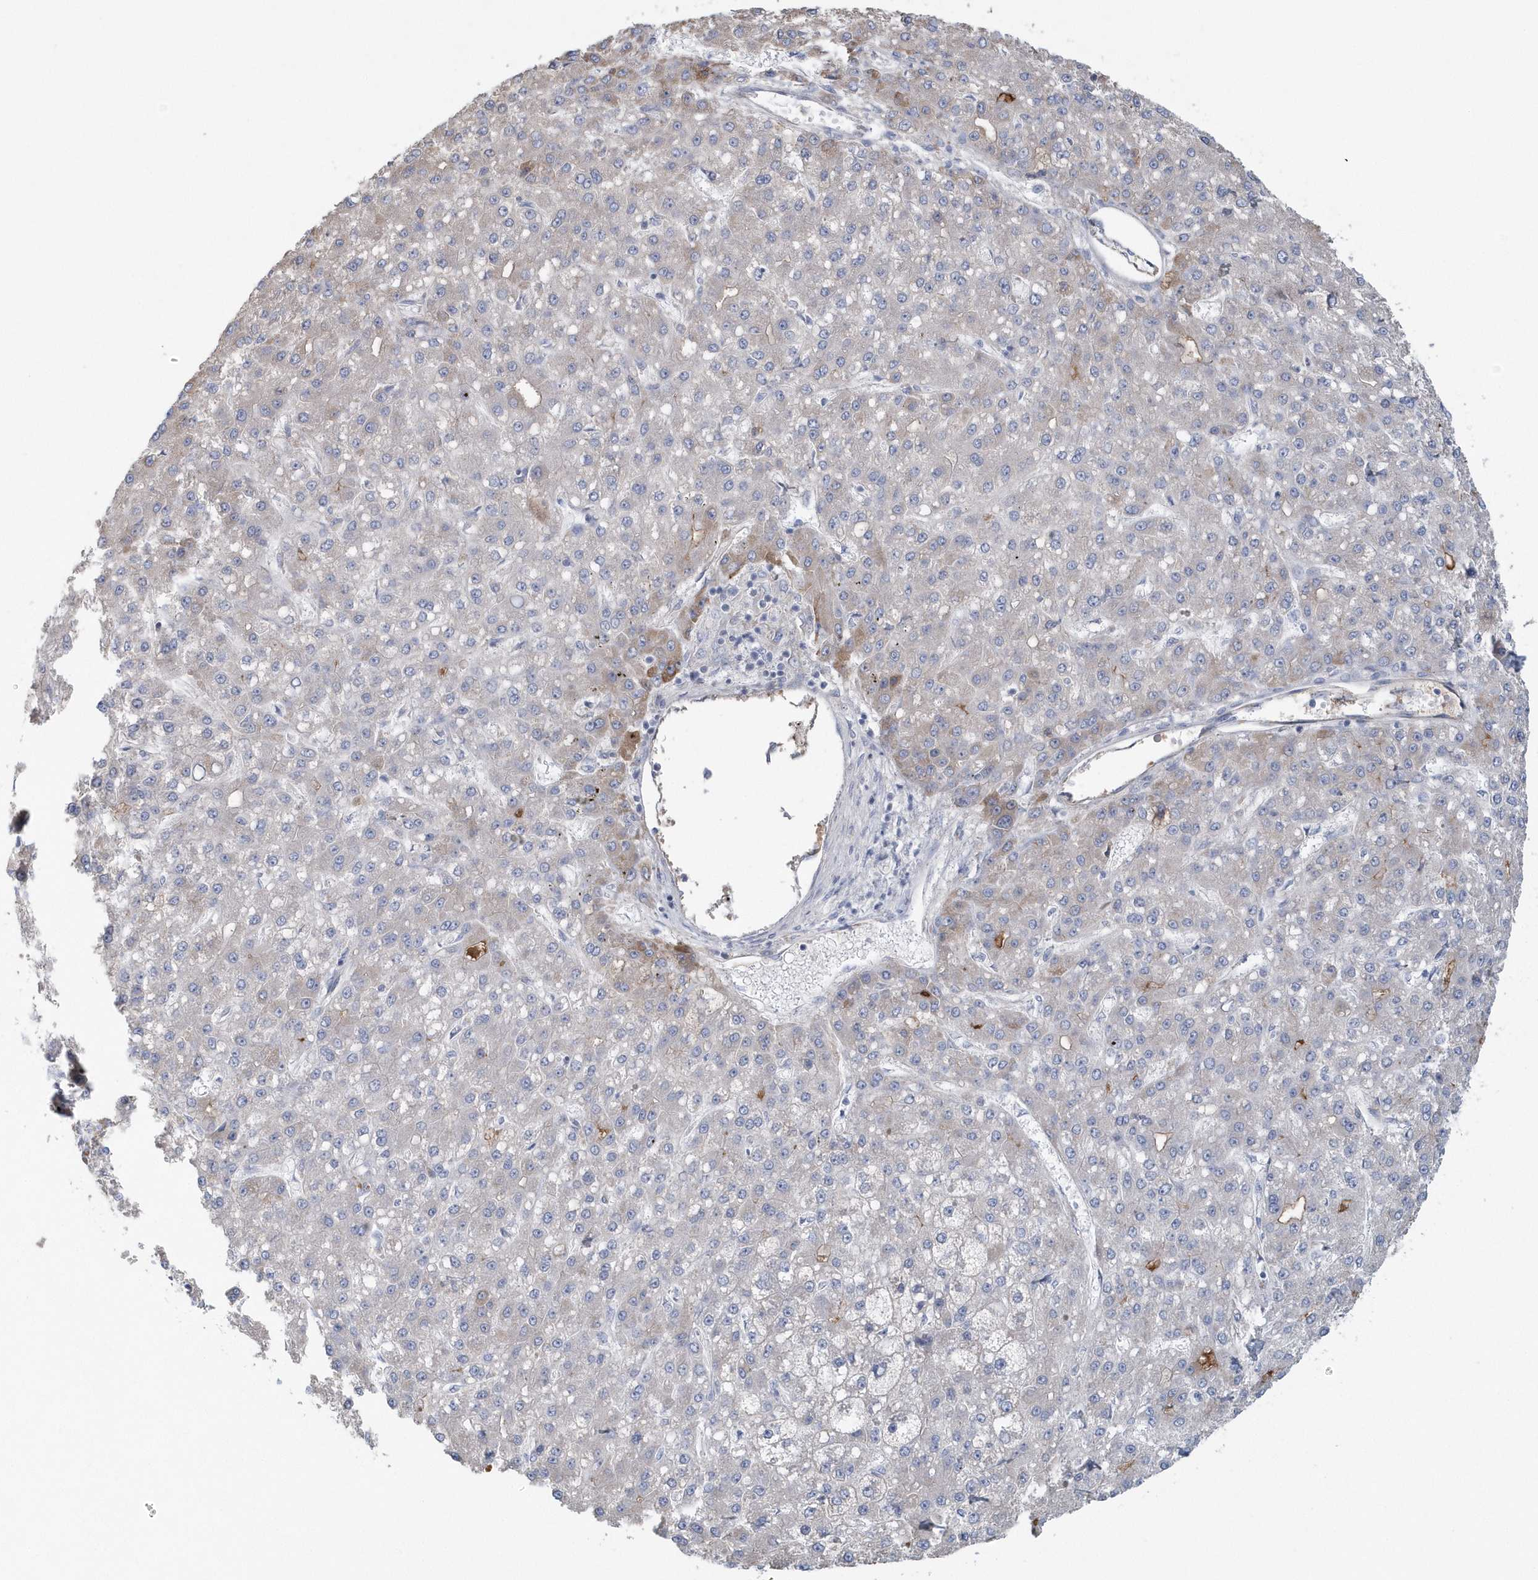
{"staining": {"intensity": "negative", "quantity": "none", "location": "none"}, "tissue": "liver cancer", "cell_type": "Tumor cells", "image_type": "cancer", "snomed": [{"axis": "morphology", "description": "Carcinoma, Hepatocellular, NOS"}, {"axis": "topography", "description": "Liver"}], "caption": "Immunohistochemistry of liver cancer (hepatocellular carcinoma) reveals no staining in tumor cells.", "gene": "SPATA18", "patient": {"sex": "male", "age": 67}}